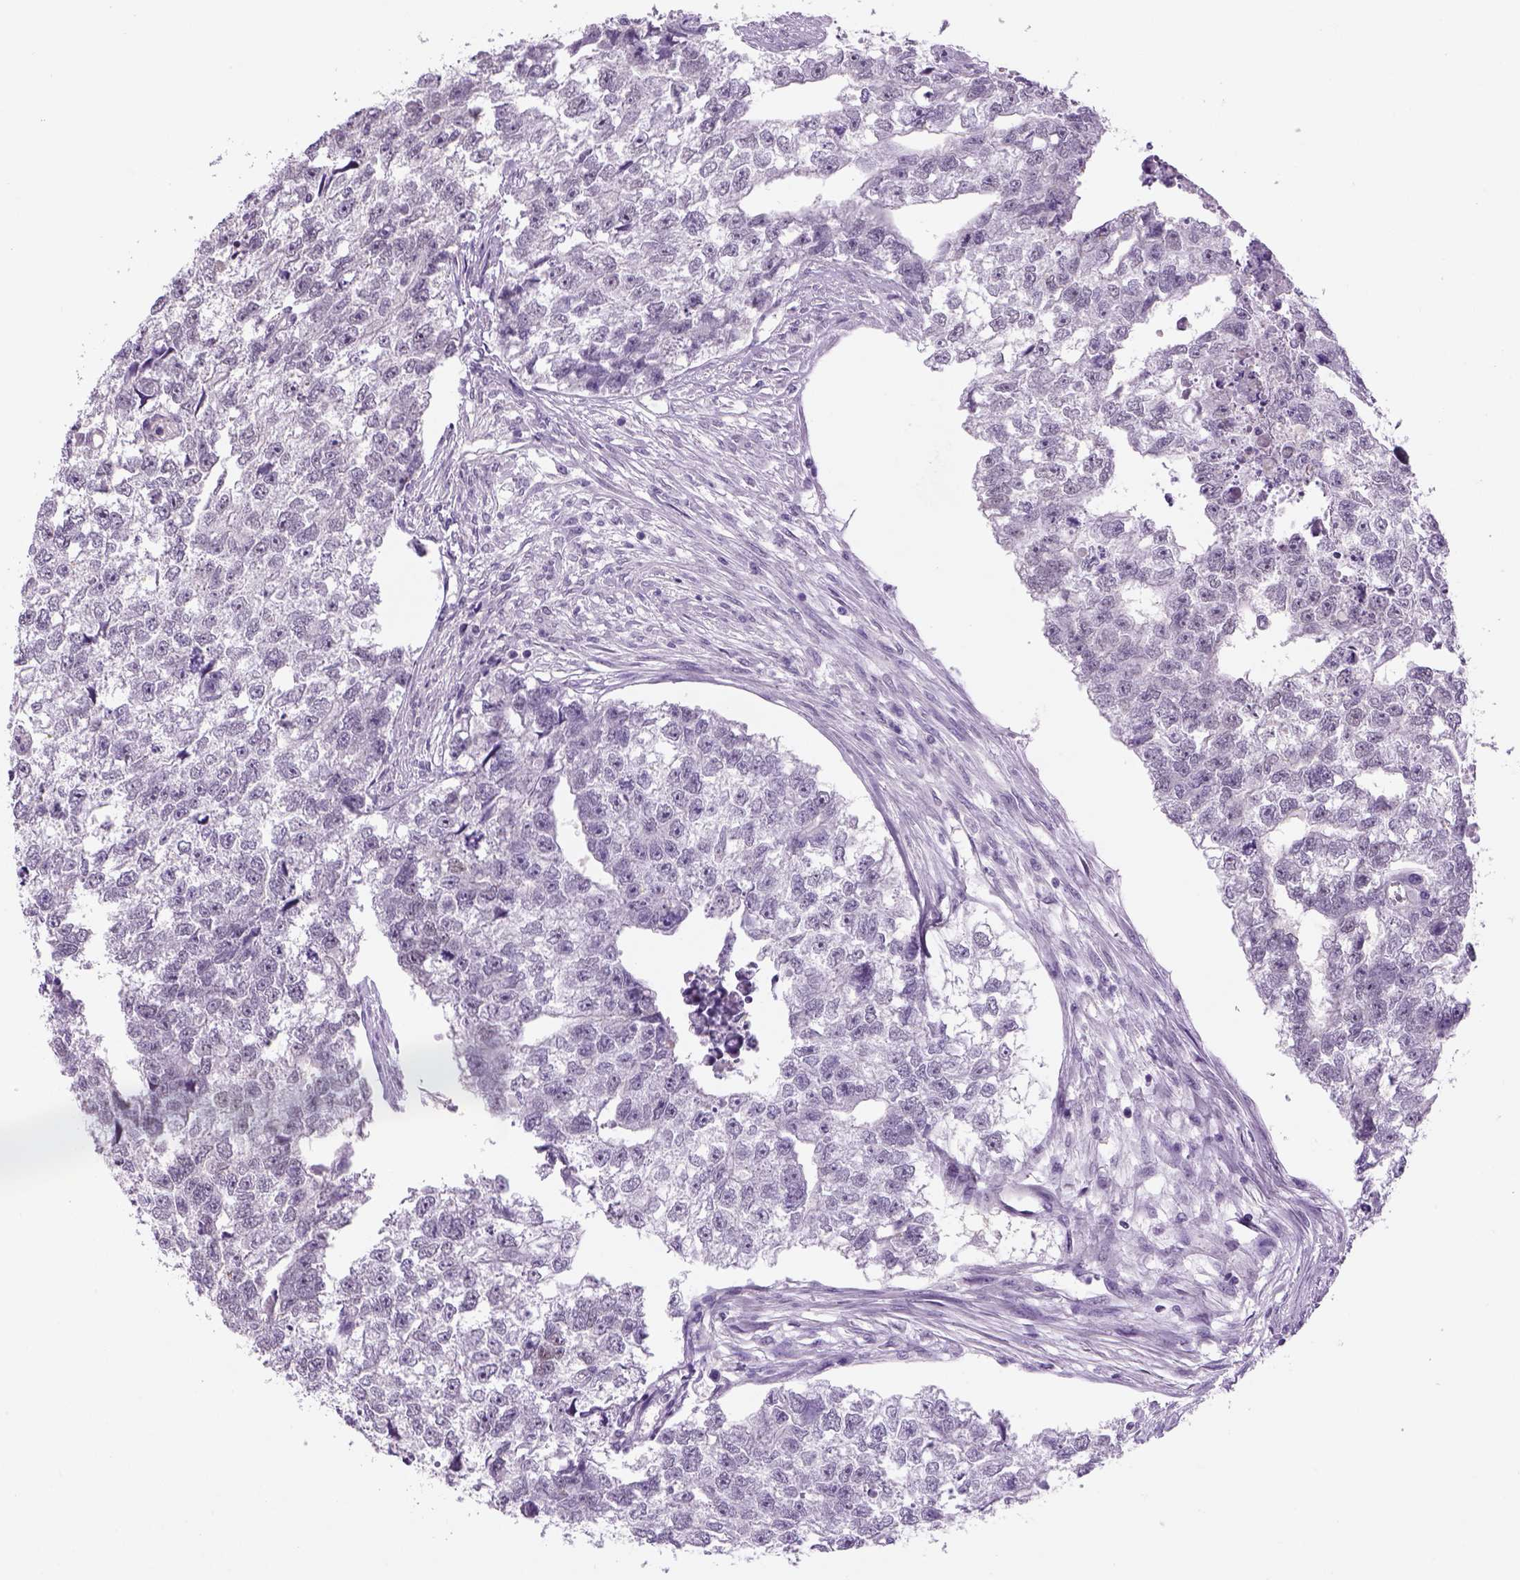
{"staining": {"intensity": "negative", "quantity": "none", "location": "none"}, "tissue": "testis cancer", "cell_type": "Tumor cells", "image_type": "cancer", "snomed": [{"axis": "morphology", "description": "Carcinoma, Embryonal, NOS"}, {"axis": "morphology", "description": "Teratoma, malignant, NOS"}, {"axis": "topography", "description": "Testis"}], "caption": "An immunohistochemistry (IHC) image of testis embryonal carcinoma is shown. There is no staining in tumor cells of testis embryonal carcinoma.", "gene": "DBH", "patient": {"sex": "male", "age": 44}}